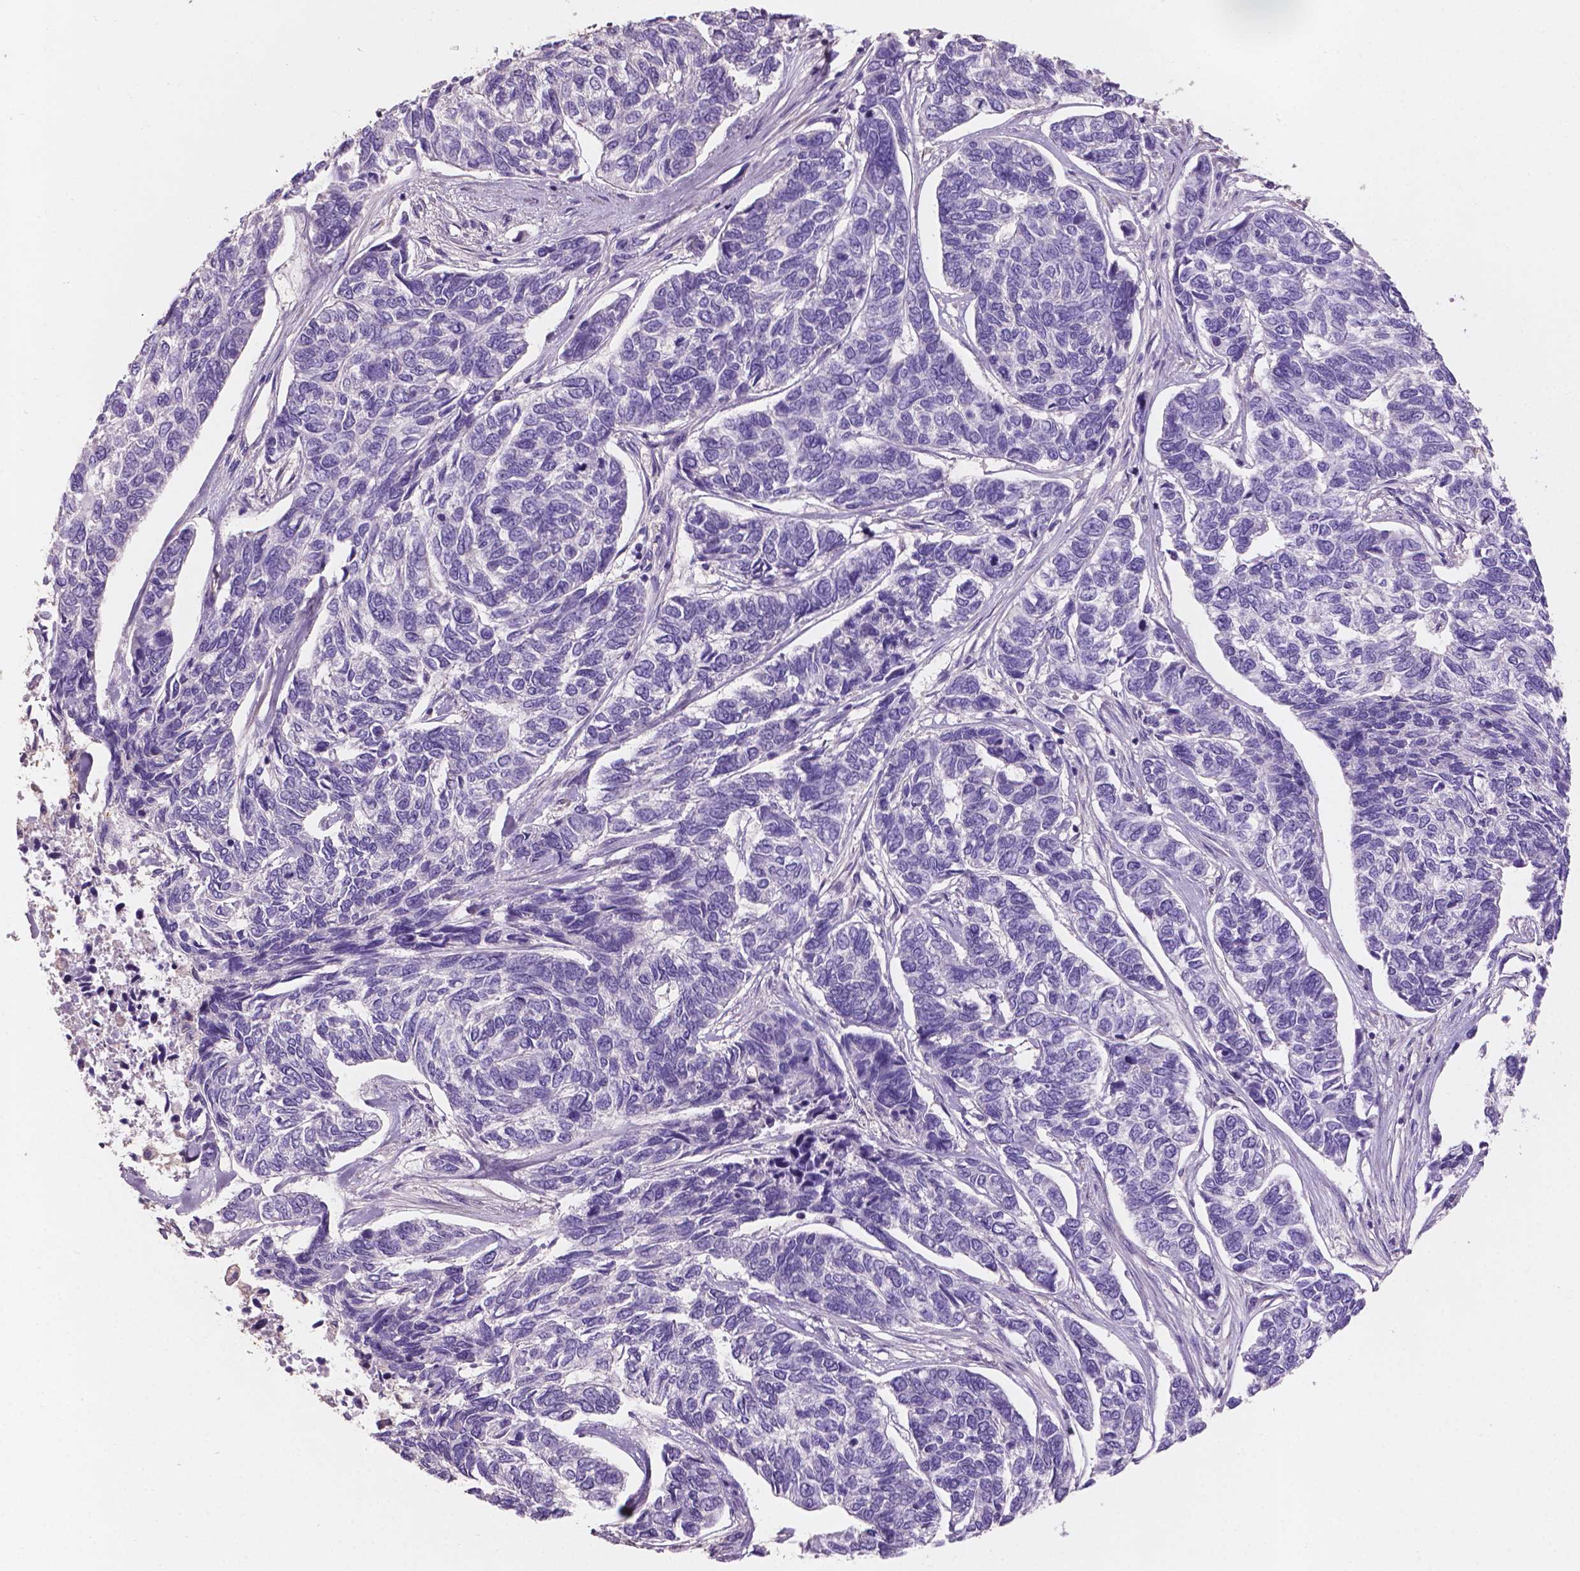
{"staining": {"intensity": "negative", "quantity": "none", "location": "none"}, "tissue": "skin cancer", "cell_type": "Tumor cells", "image_type": "cancer", "snomed": [{"axis": "morphology", "description": "Basal cell carcinoma"}, {"axis": "topography", "description": "Skin"}], "caption": "There is no significant staining in tumor cells of basal cell carcinoma (skin).", "gene": "SBSN", "patient": {"sex": "female", "age": 65}}